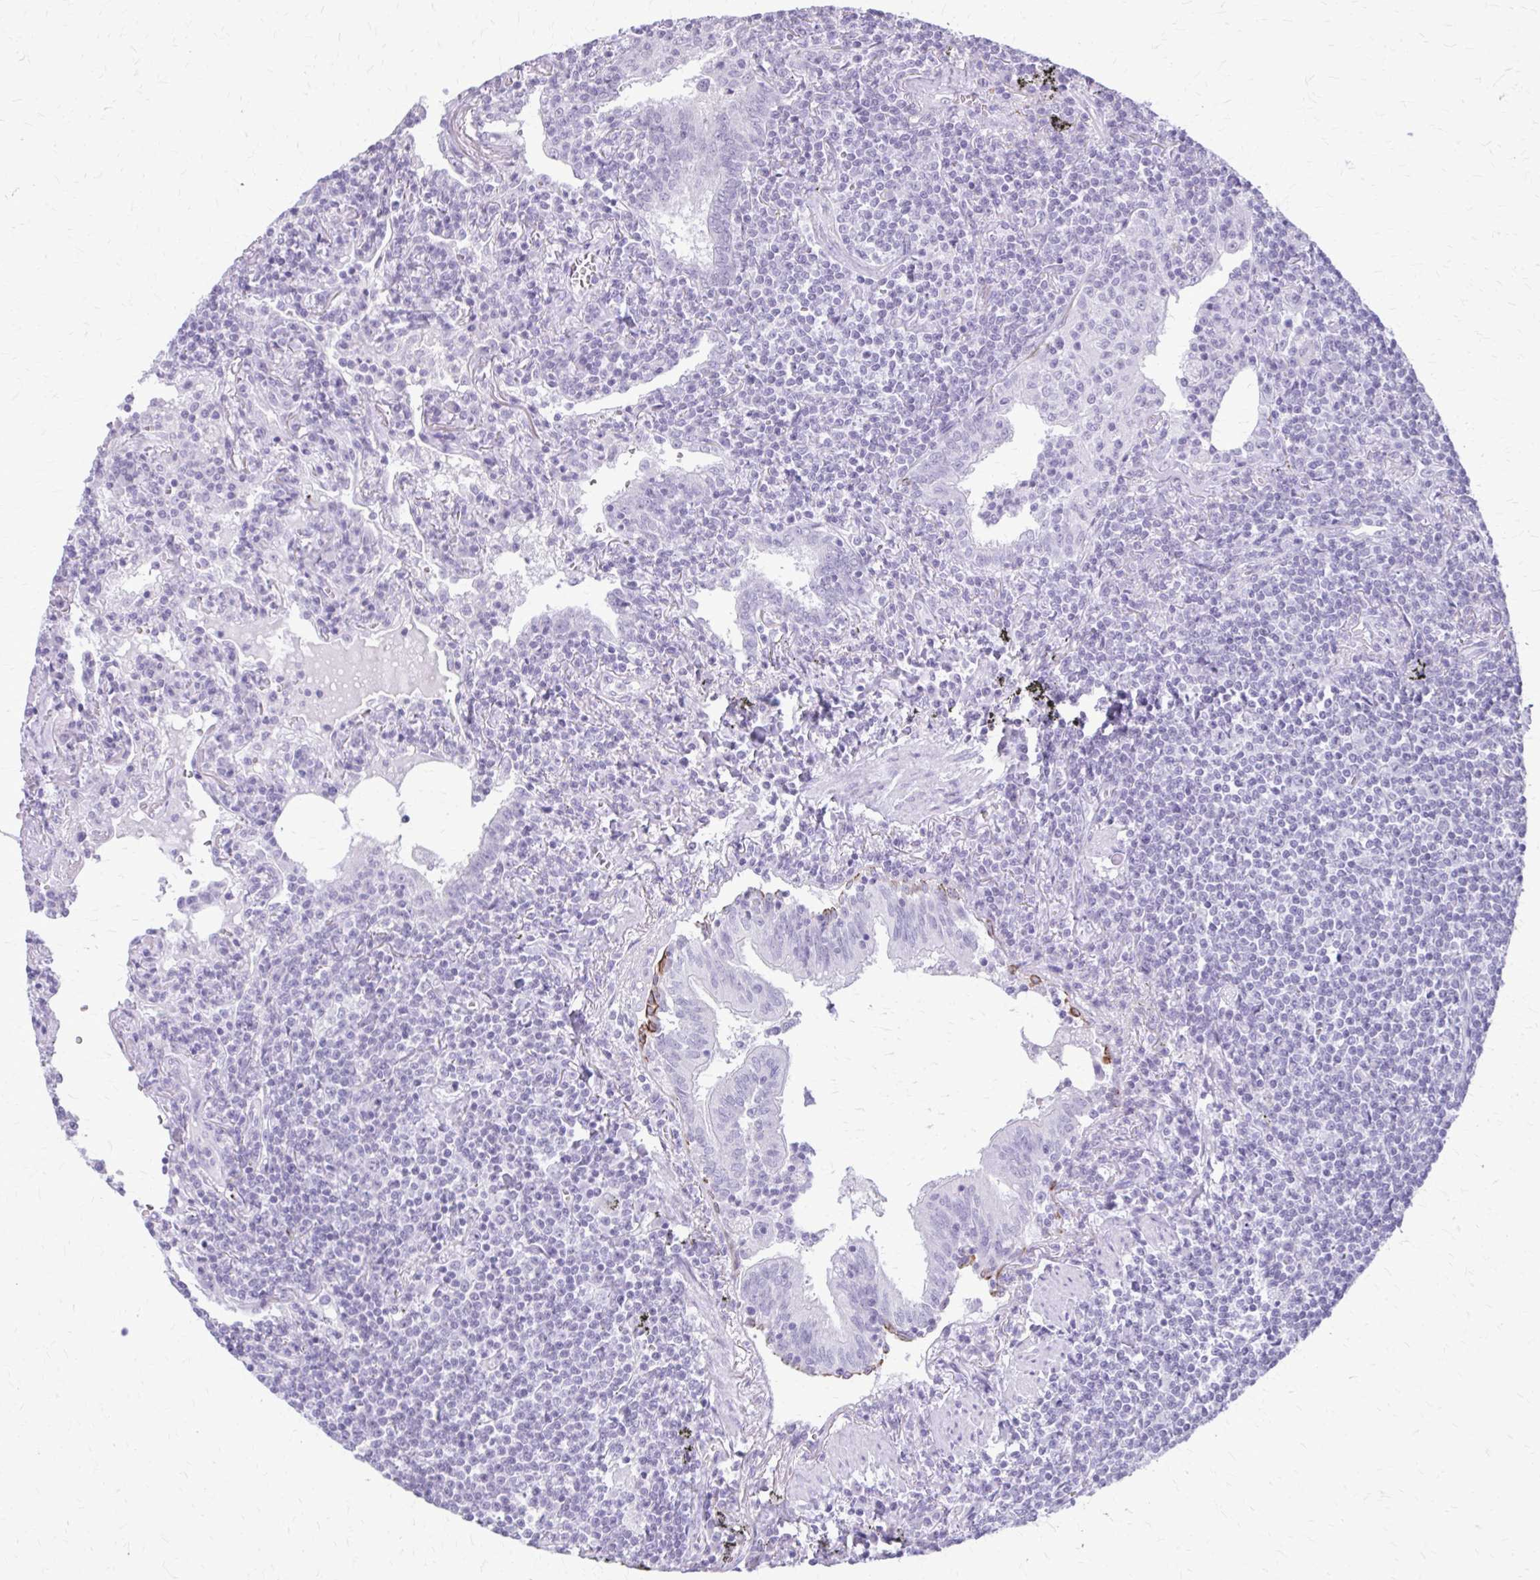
{"staining": {"intensity": "negative", "quantity": "none", "location": "none"}, "tissue": "lymphoma", "cell_type": "Tumor cells", "image_type": "cancer", "snomed": [{"axis": "morphology", "description": "Malignant lymphoma, non-Hodgkin's type, Low grade"}, {"axis": "topography", "description": "Lung"}], "caption": "IHC of human low-grade malignant lymphoma, non-Hodgkin's type shows no positivity in tumor cells.", "gene": "KRT5", "patient": {"sex": "female", "age": 71}}